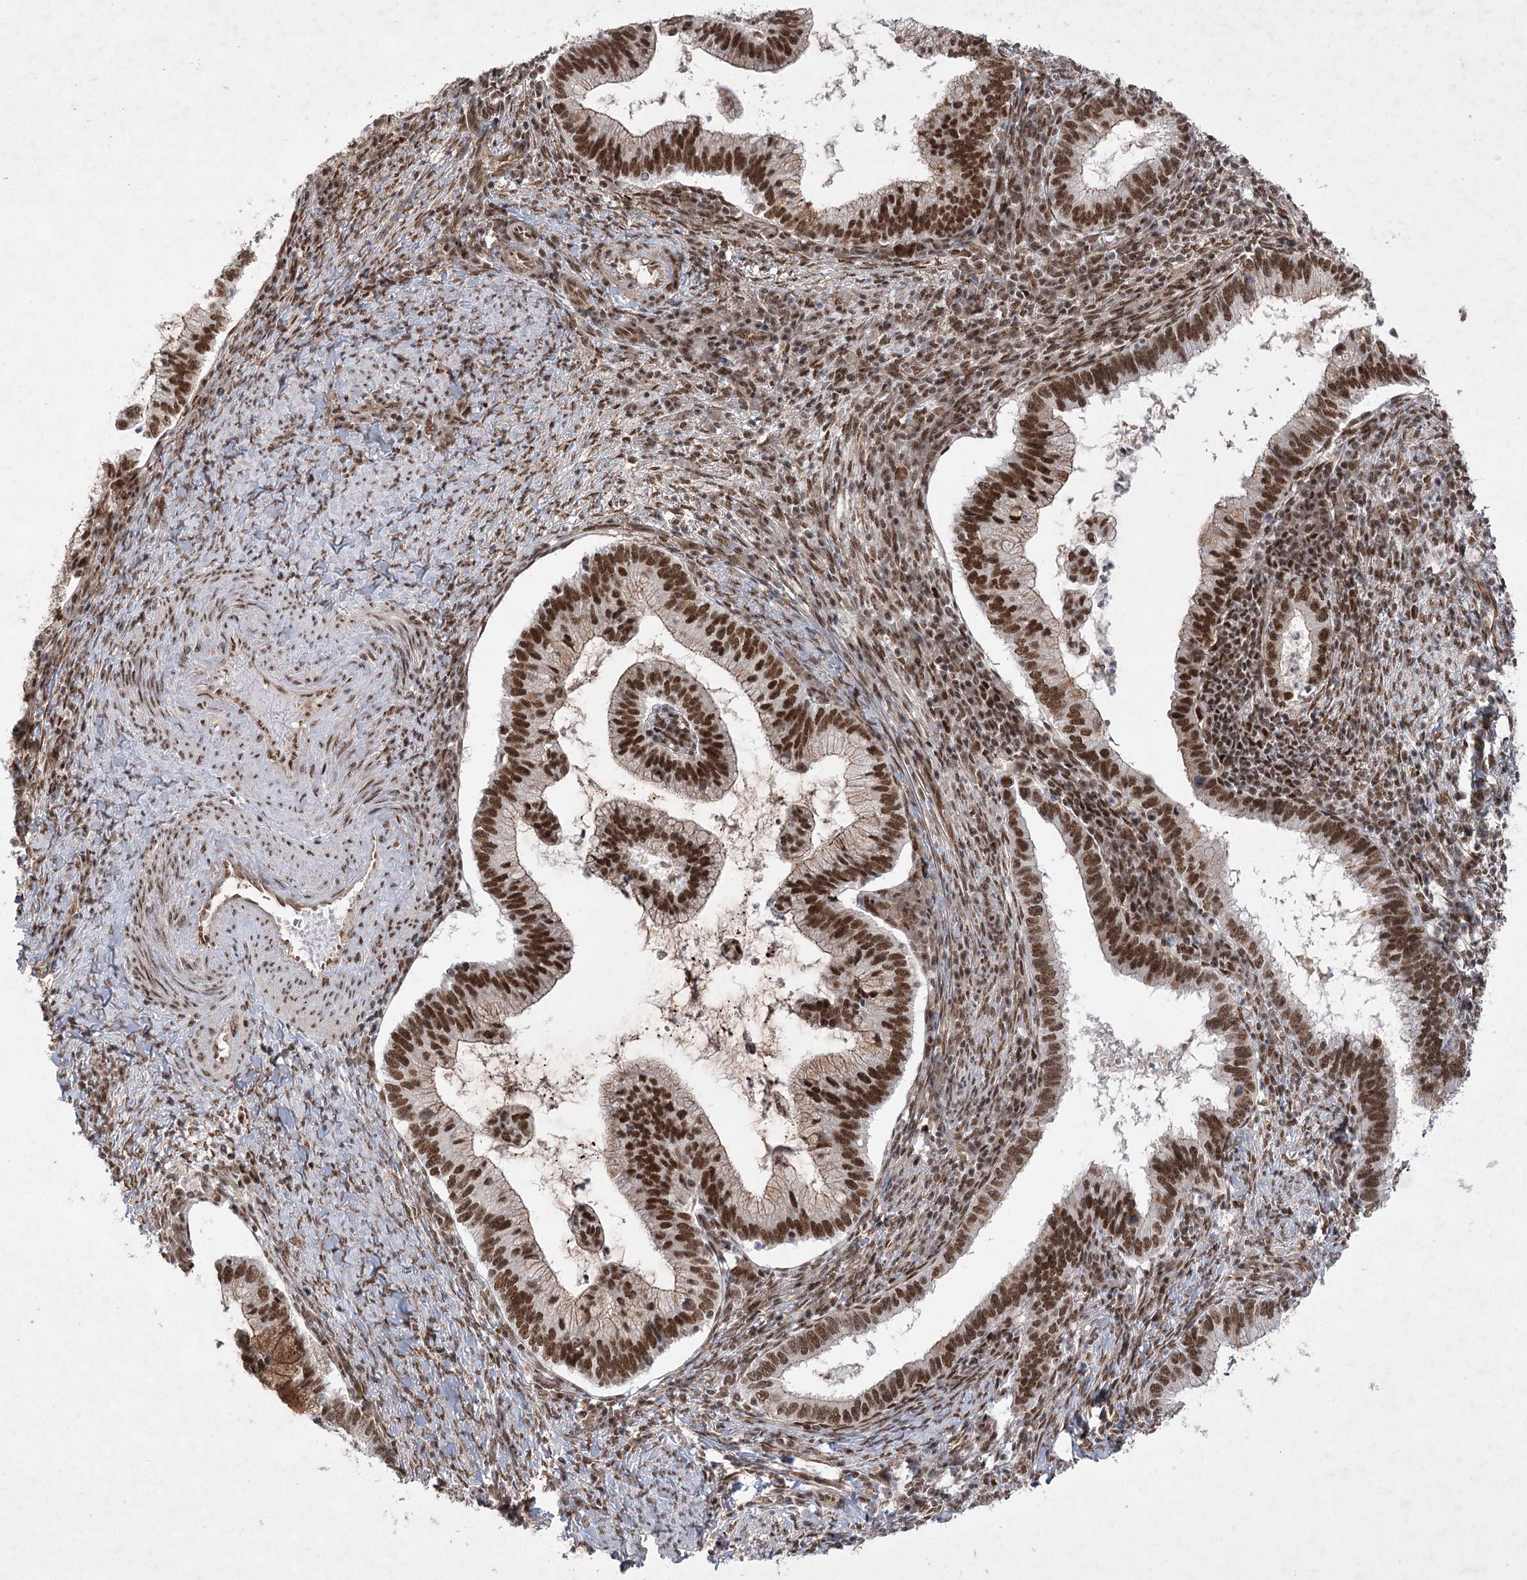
{"staining": {"intensity": "strong", "quantity": ">75%", "location": "nuclear"}, "tissue": "cervical cancer", "cell_type": "Tumor cells", "image_type": "cancer", "snomed": [{"axis": "morphology", "description": "Adenocarcinoma, NOS"}, {"axis": "topography", "description": "Cervix"}], "caption": "IHC staining of cervical cancer, which demonstrates high levels of strong nuclear positivity in about >75% of tumor cells indicating strong nuclear protein positivity. The staining was performed using DAB (3,3'-diaminobenzidine) (brown) for protein detection and nuclei were counterstained in hematoxylin (blue).", "gene": "ZCCHC8", "patient": {"sex": "female", "age": 36}}